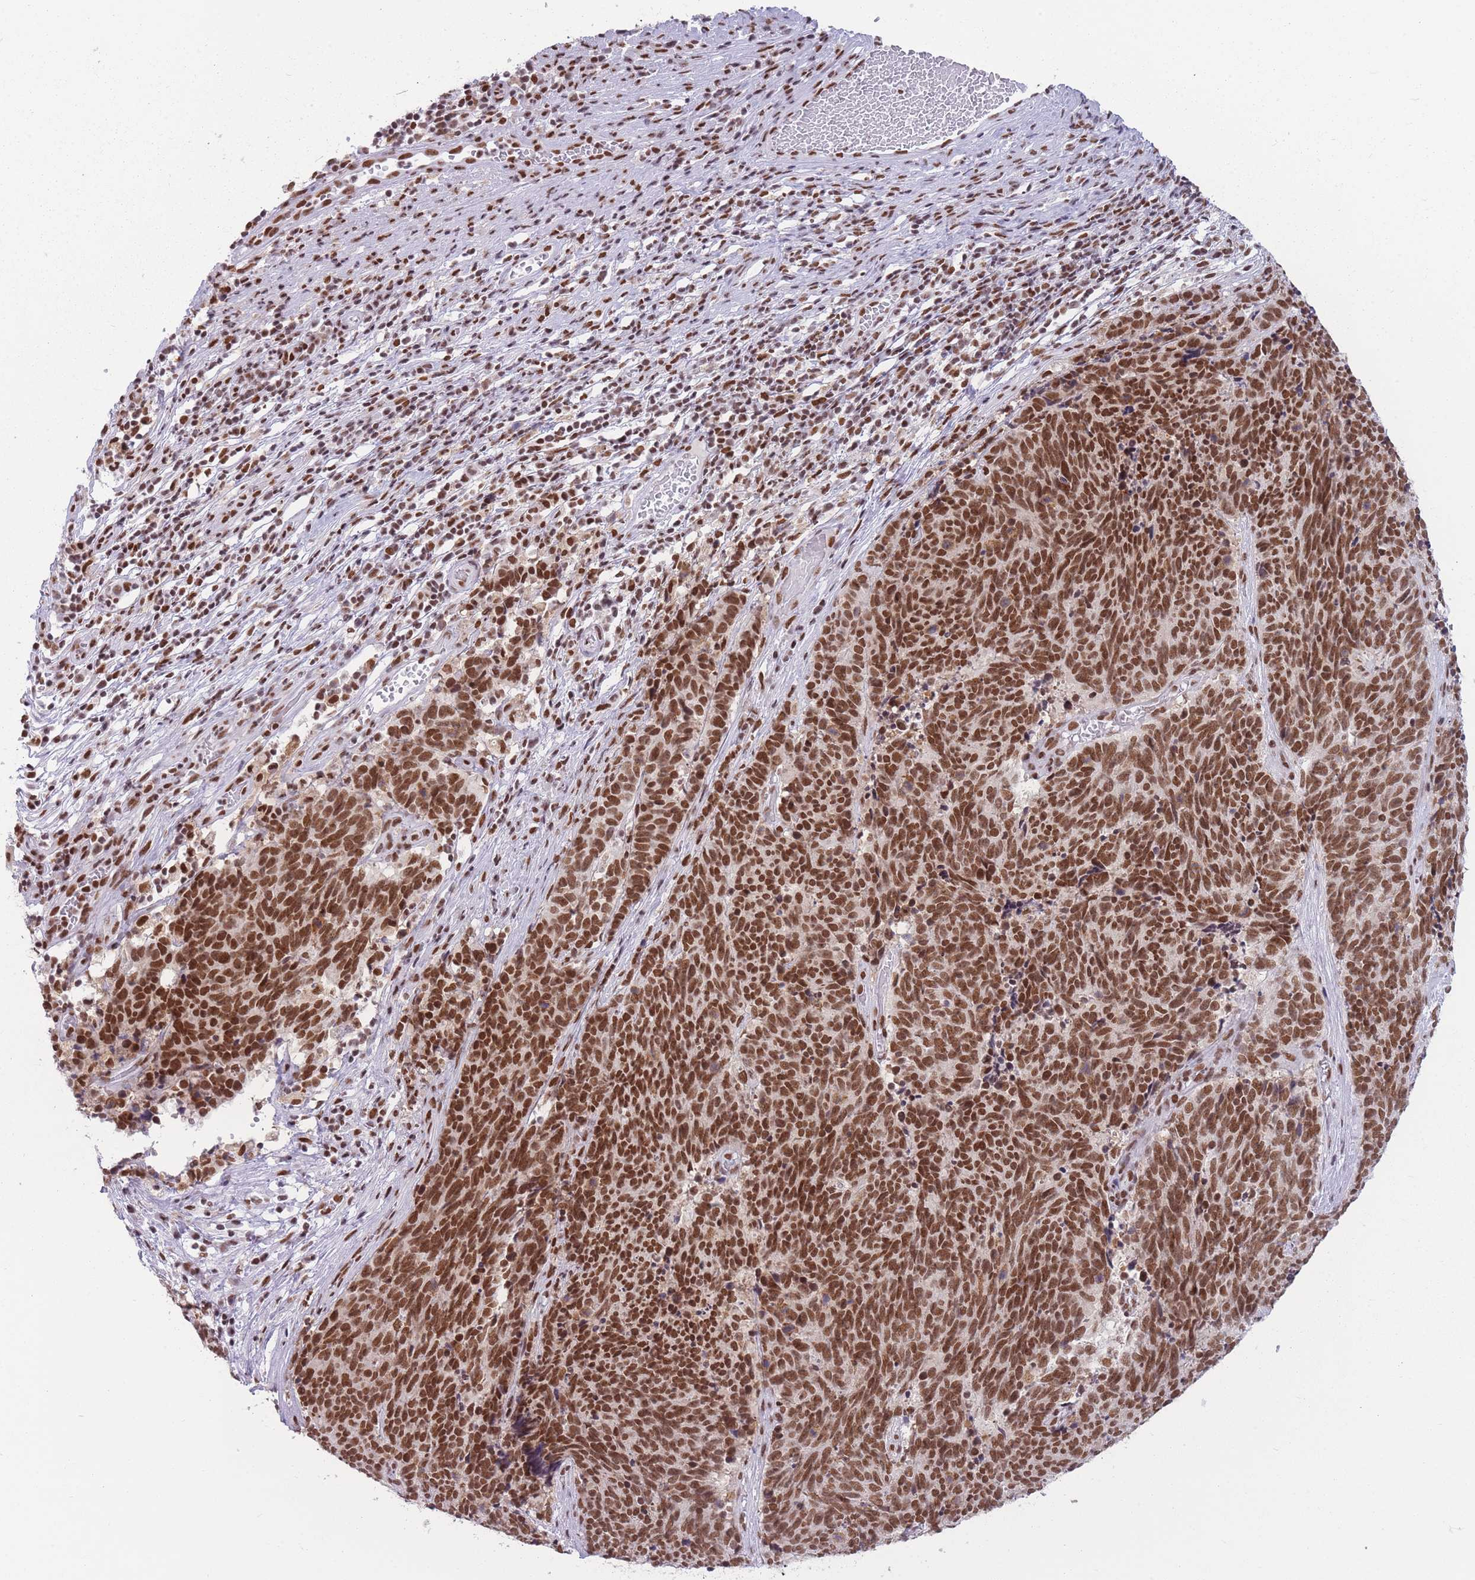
{"staining": {"intensity": "strong", "quantity": ">75%", "location": "nuclear"}, "tissue": "cervical cancer", "cell_type": "Tumor cells", "image_type": "cancer", "snomed": [{"axis": "morphology", "description": "Squamous cell carcinoma, NOS"}, {"axis": "topography", "description": "Cervix"}], "caption": "The immunohistochemical stain highlights strong nuclear expression in tumor cells of squamous cell carcinoma (cervical) tissue. The staining was performed using DAB, with brown indicating positive protein expression. Nuclei are stained blue with hematoxylin.", "gene": "HNRNPUL1", "patient": {"sex": "female", "age": 29}}